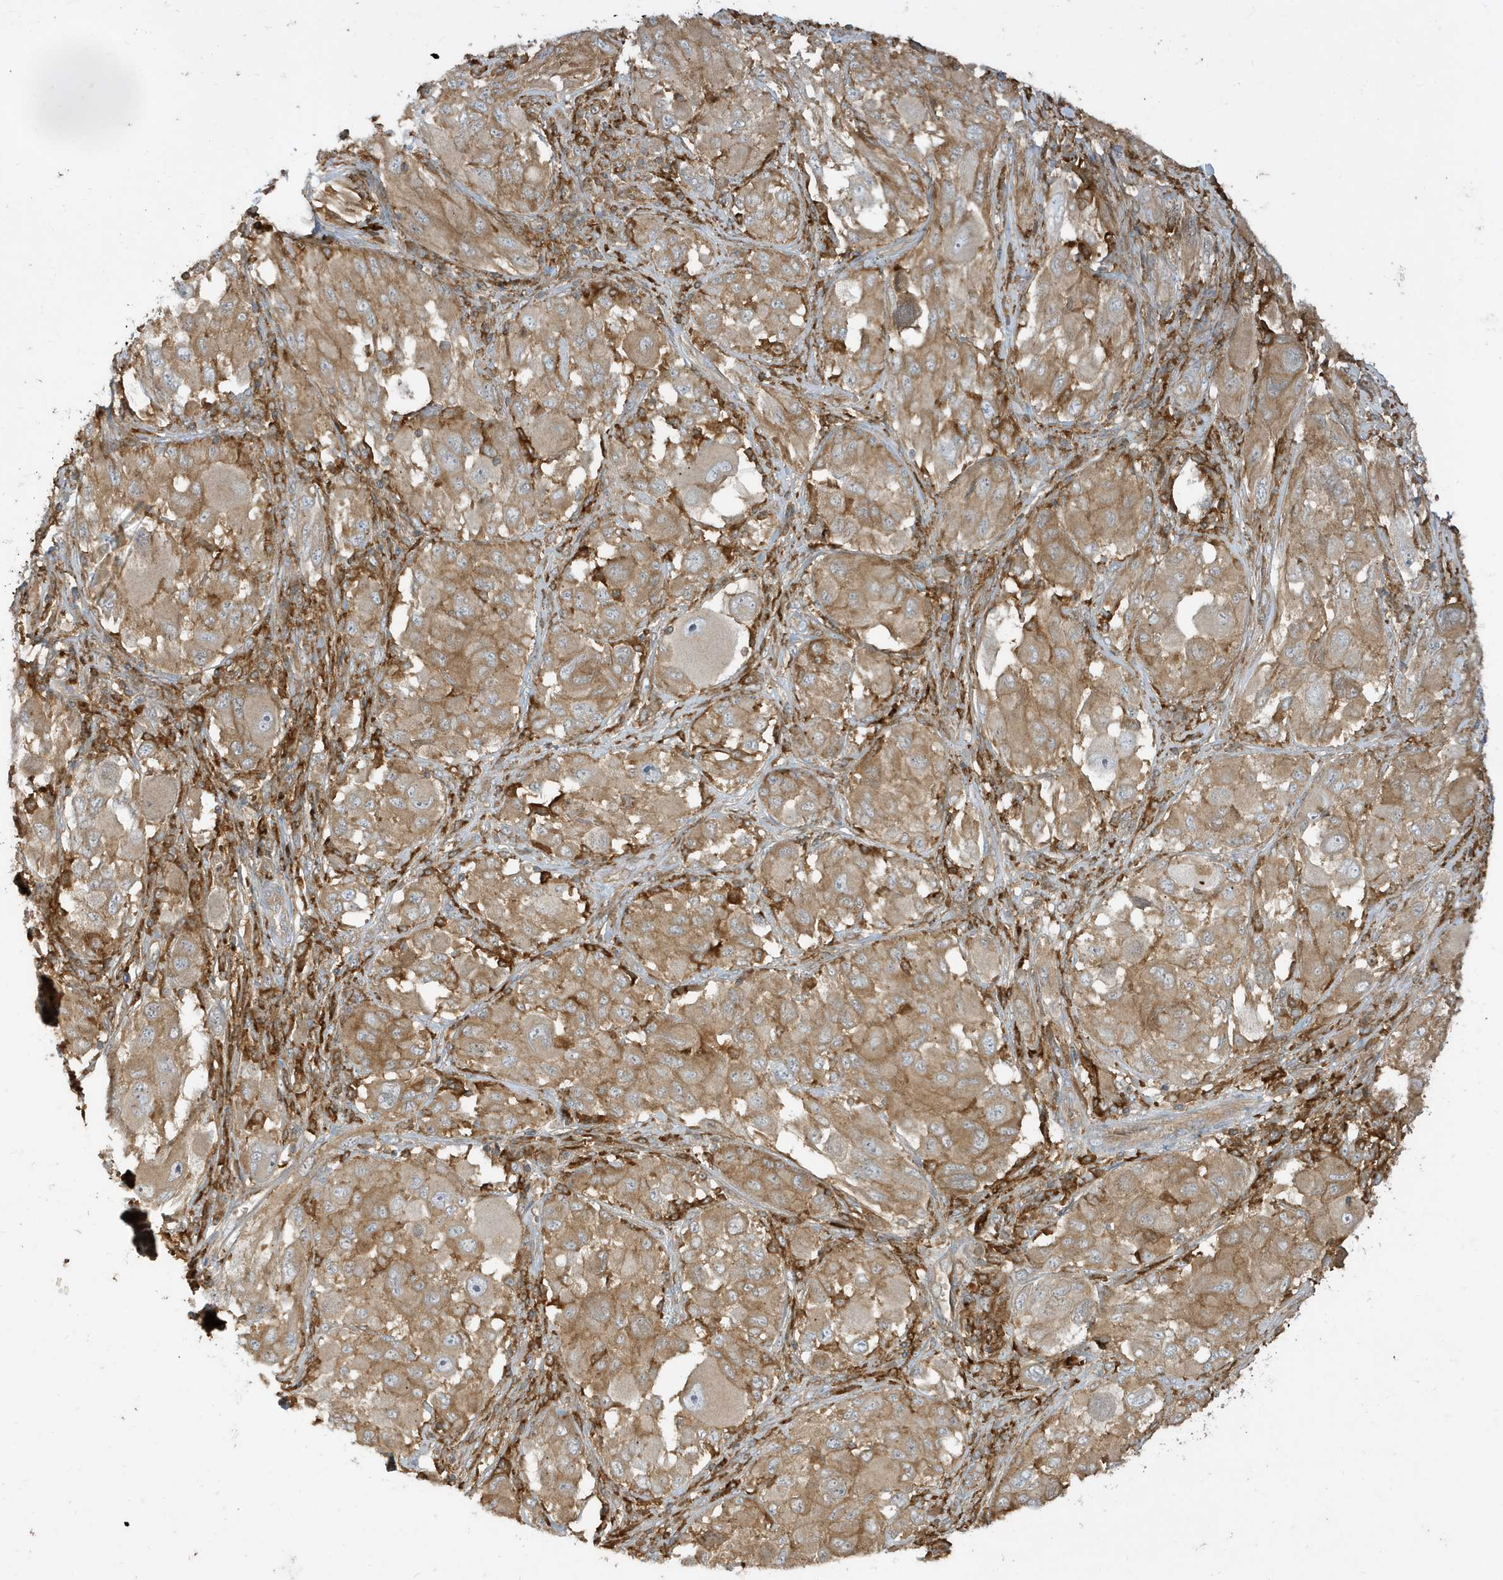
{"staining": {"intensity": "weak", "quantity": ">75%", "location": "cytoplasmic/membranous"}, "tissue": "melanoma", "cell_type": "Tumor cells", "image_type": "cancer", "snomed": [{"axis": "morphology", "description": "Malignant melanoma, NOS"}, {"axis": "topography", "description": "Skin"}], "caption": "Immunohistochemistry (DAB (3,3'-diaminobenzidine)) staining of human melanoma reveals weak cytoplasmic/membranous protein expression in about >75% of tumor cells.", "gene": "ABTB1", "patient": {"sex": "female", "age": 91}}